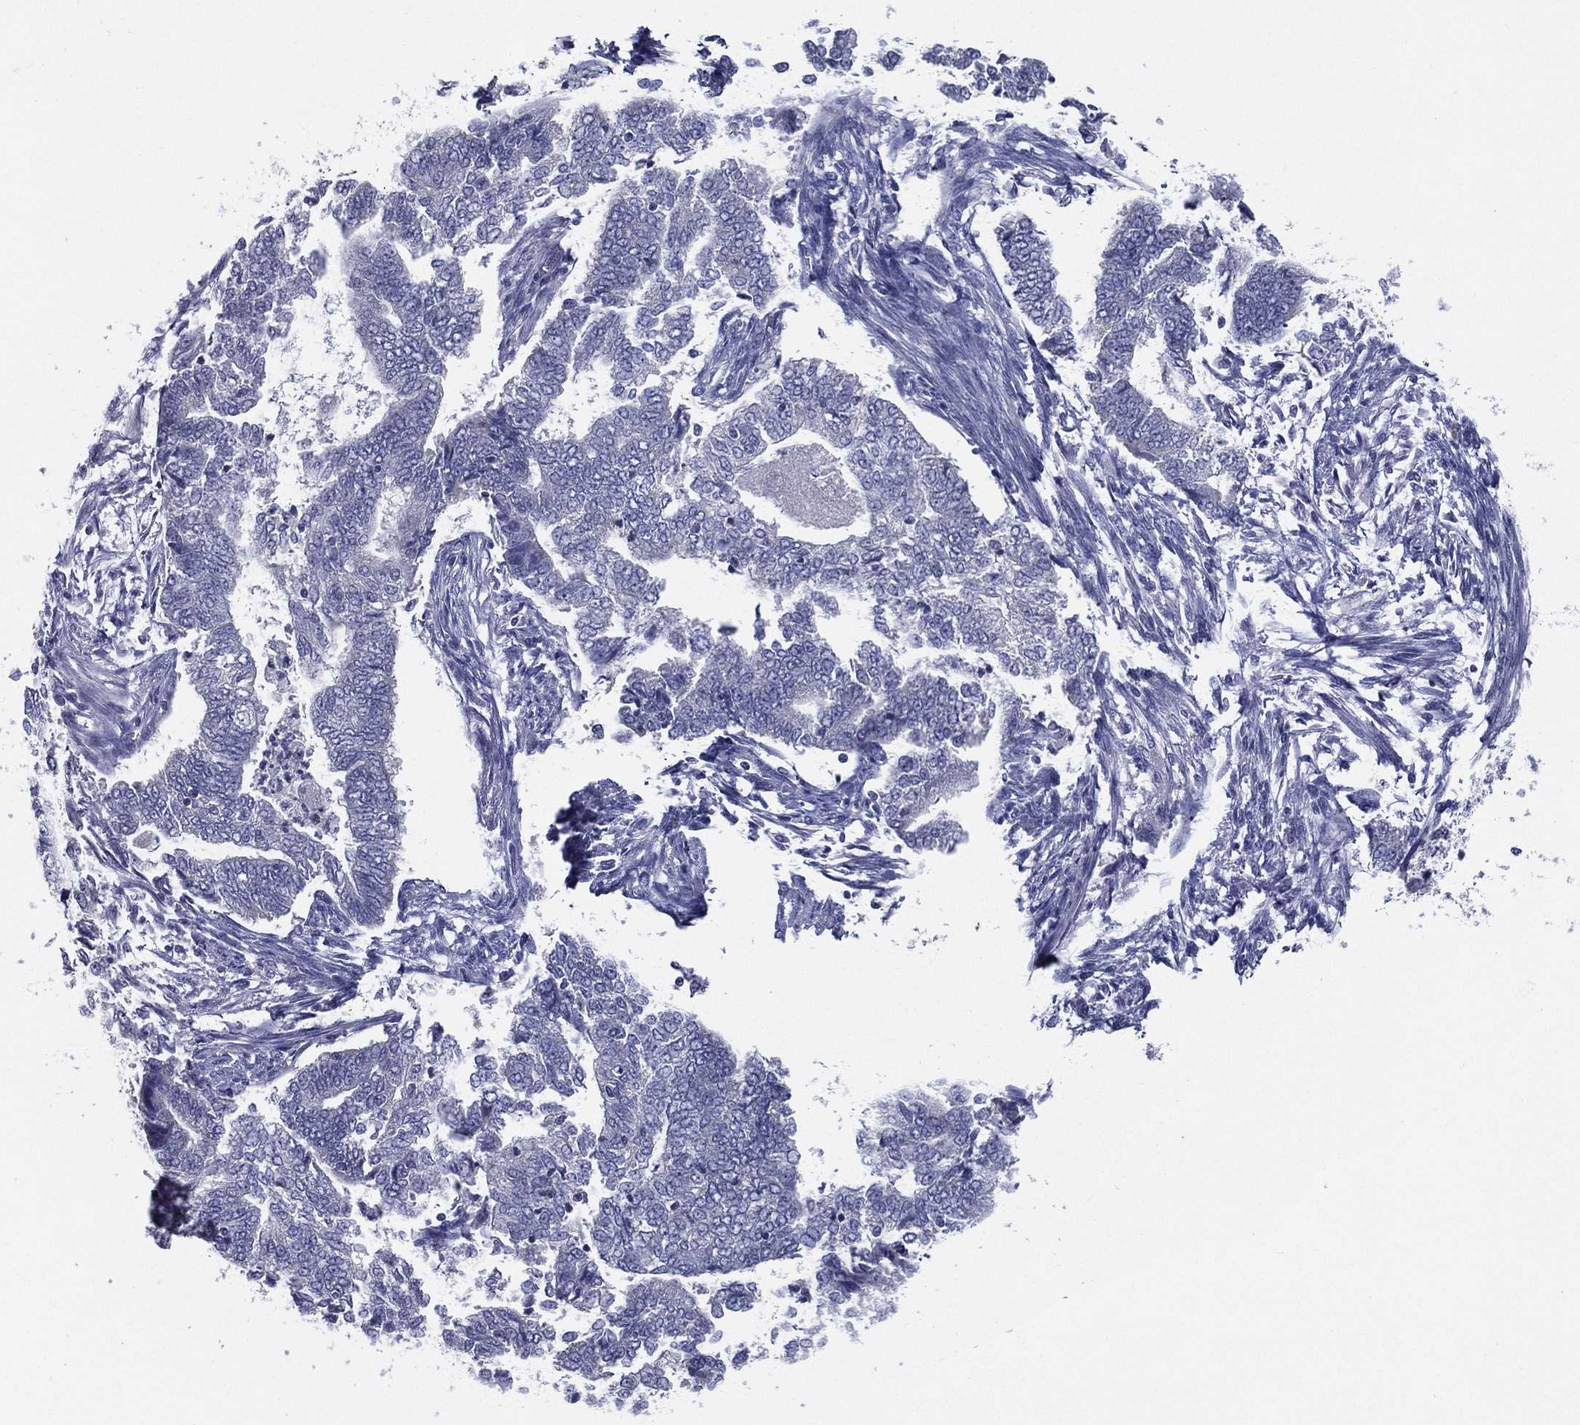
{"staining": {"intensity": "negative", "quantity": "none", "location": "none"}, "tissue": "endometrial cancer", "cell_type": "Tumor cells", "image_type": "cancer", "snomed": [{"axis": "morphology", "description": "Adenocarcinoma, NOS"}, {"axis": "topography", "description": "Endometrium"}], "caption": "This is an IHC micrograph of human endometrial cancer. There is no positivity in tumor cells.", "gene": "SLC13A4", "patient": {"sex": "female", "age": 65}}